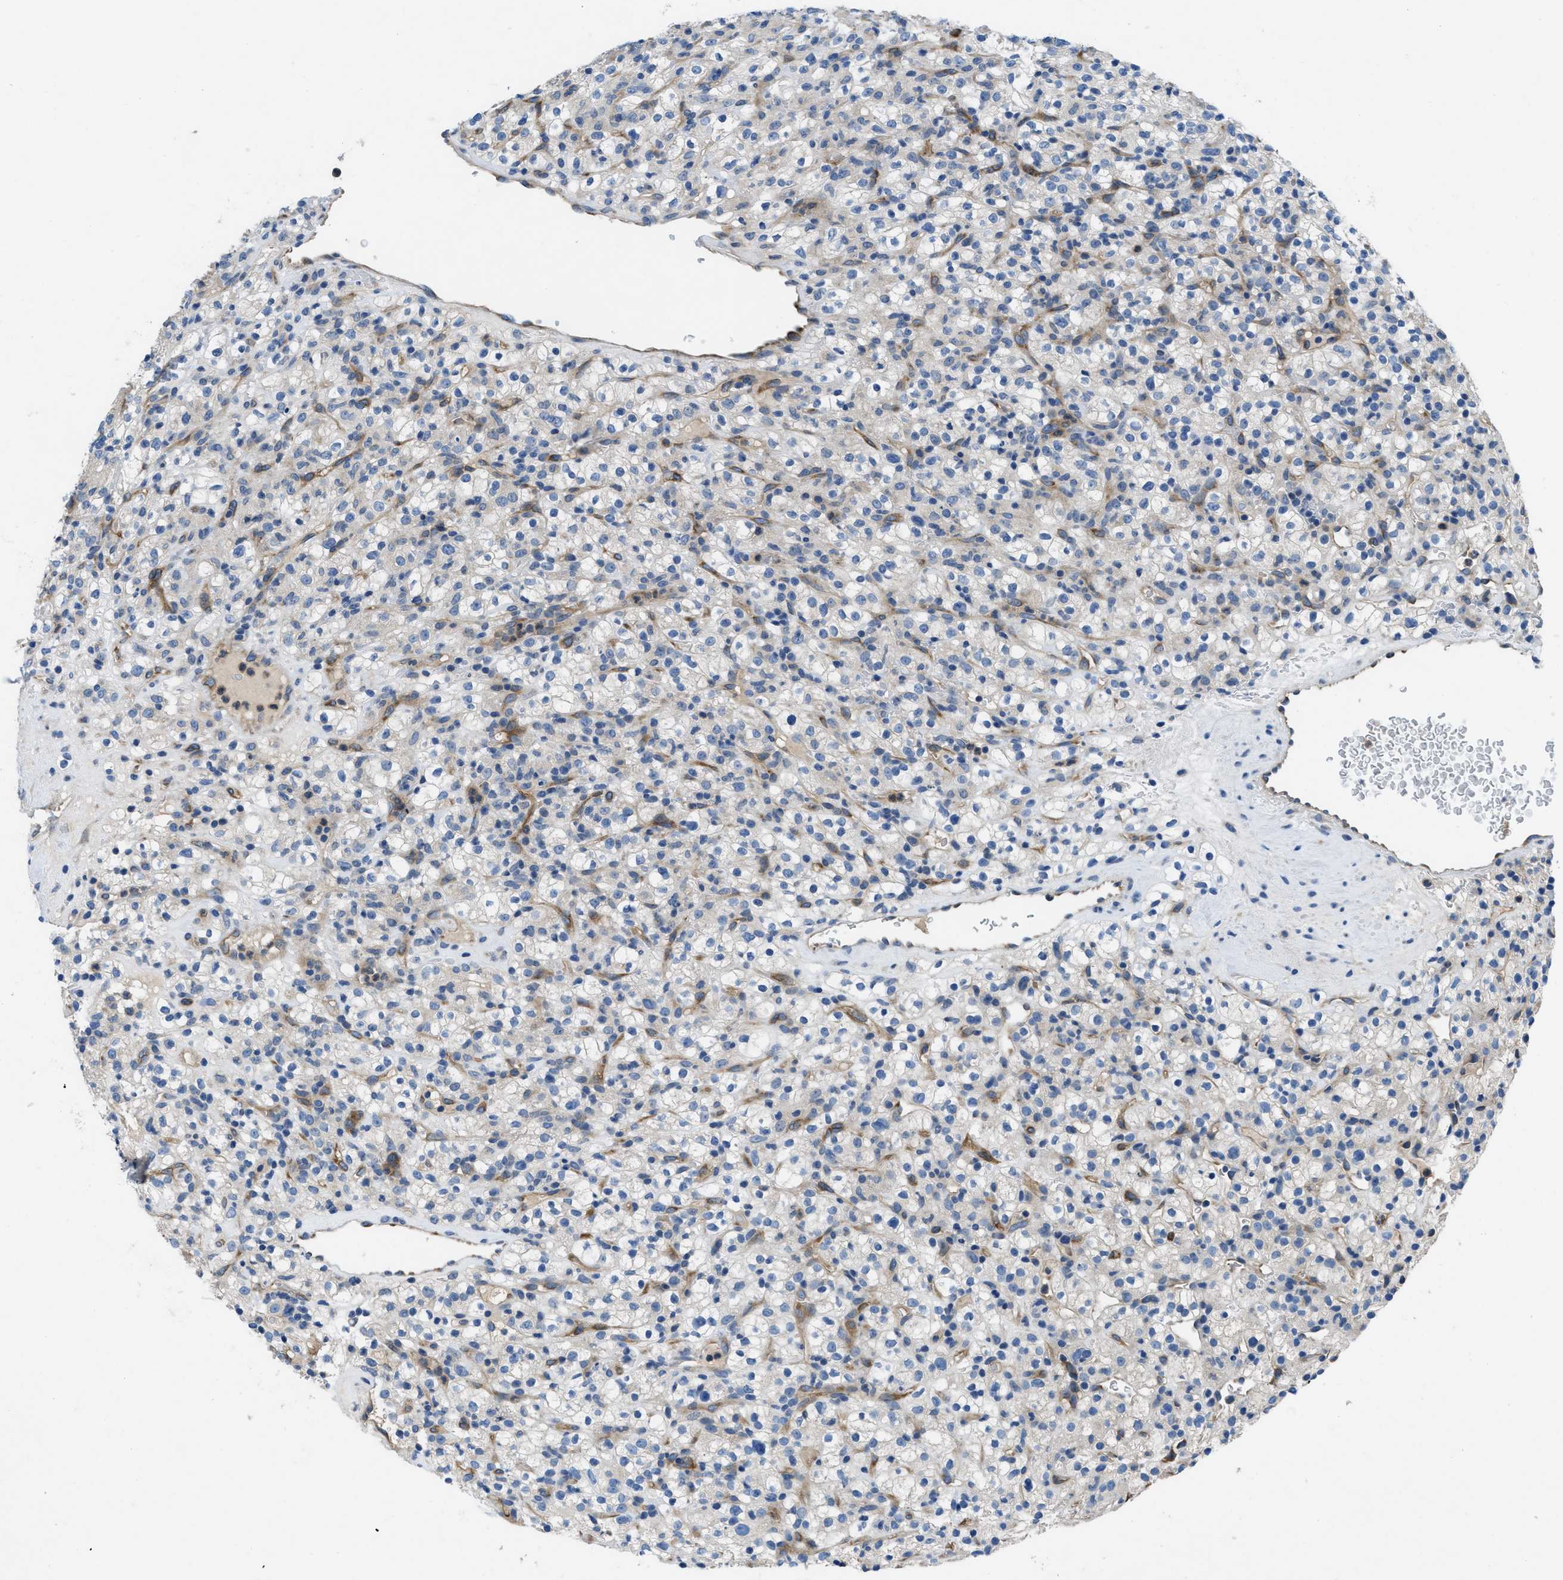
{"staining": {"intensity": "weak", "quantity": "<25%", "location": "cytoplasmic/membranous"}, "tissue": "renal cancer", "cell_type": "Tumor cells", "image_type": "cancer", "snomed": [{"axis": "morphology", "description": "Normal tissue, NOS"}, {"axis": "morphology", "description": "Adenocarcinoma, NOS"}, {"axis": "topography", "description": "Kidney"}], "caption": "Tumor cells show no significant protein staining in renal cancer.", "gene": "PGR", "patient": {"sex": "female", "age": 72}}